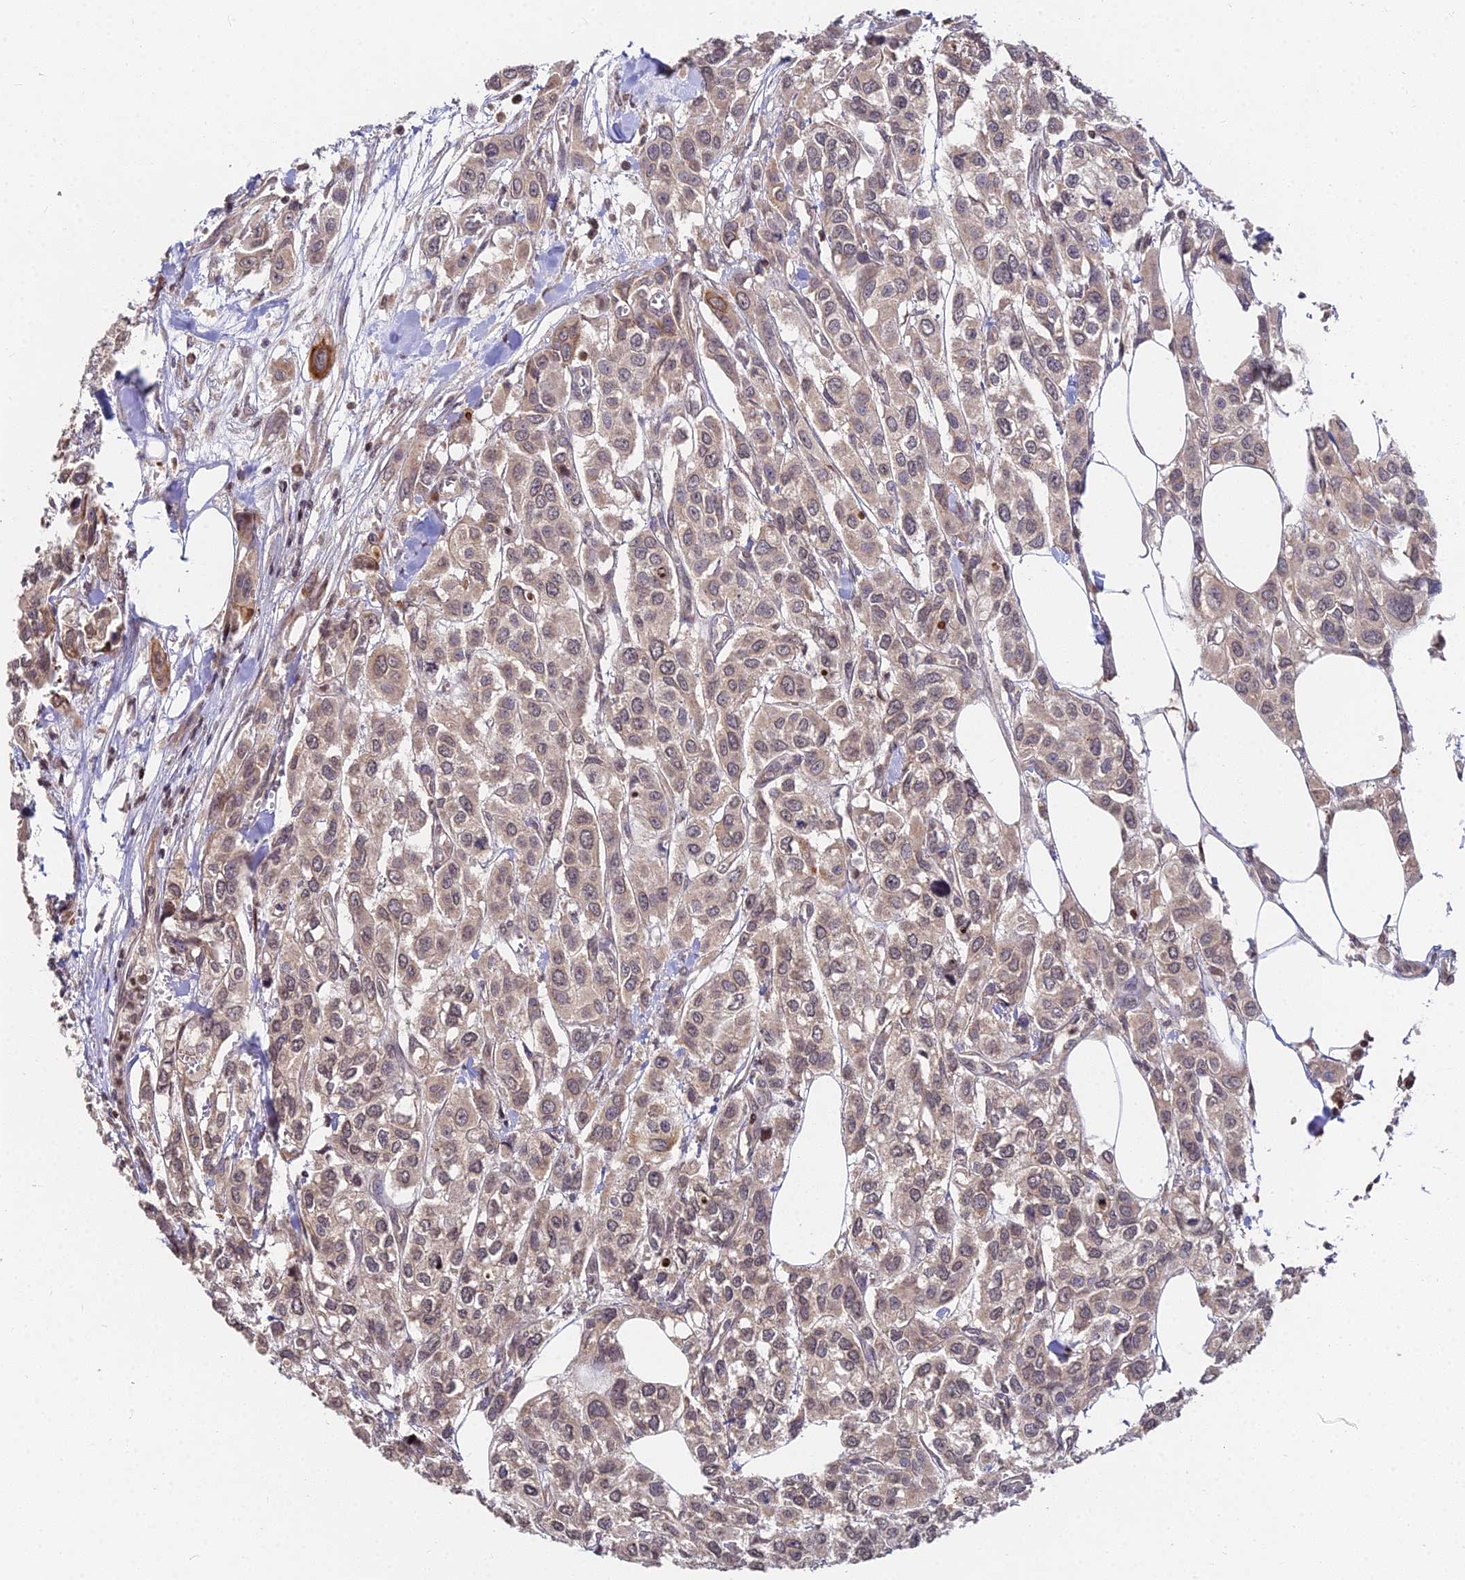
{"staining": {"intensity": "weak", "quantity": ">75%", "location": "cytoplasmic/membranous,nuclear"}, "tissue": "urothelial cancer", "cell_type": "Tumor cells", "image_type": "cancer", "snomed": [{"axis": "morphology", "description": "Urothelial carcinoma, High grade"}, {"axis": "topography", "description": "Urinary bladder"}], "caption": "About >75% of tumor cells in high-grade urothelial carcinoma reveal weak cytoplasmic/membranous and nuclear protein positivity as visualized by brown immunohistochemical staining.", "gene": "RBMS2", "patient": {"sex": "male", "age": 67}}